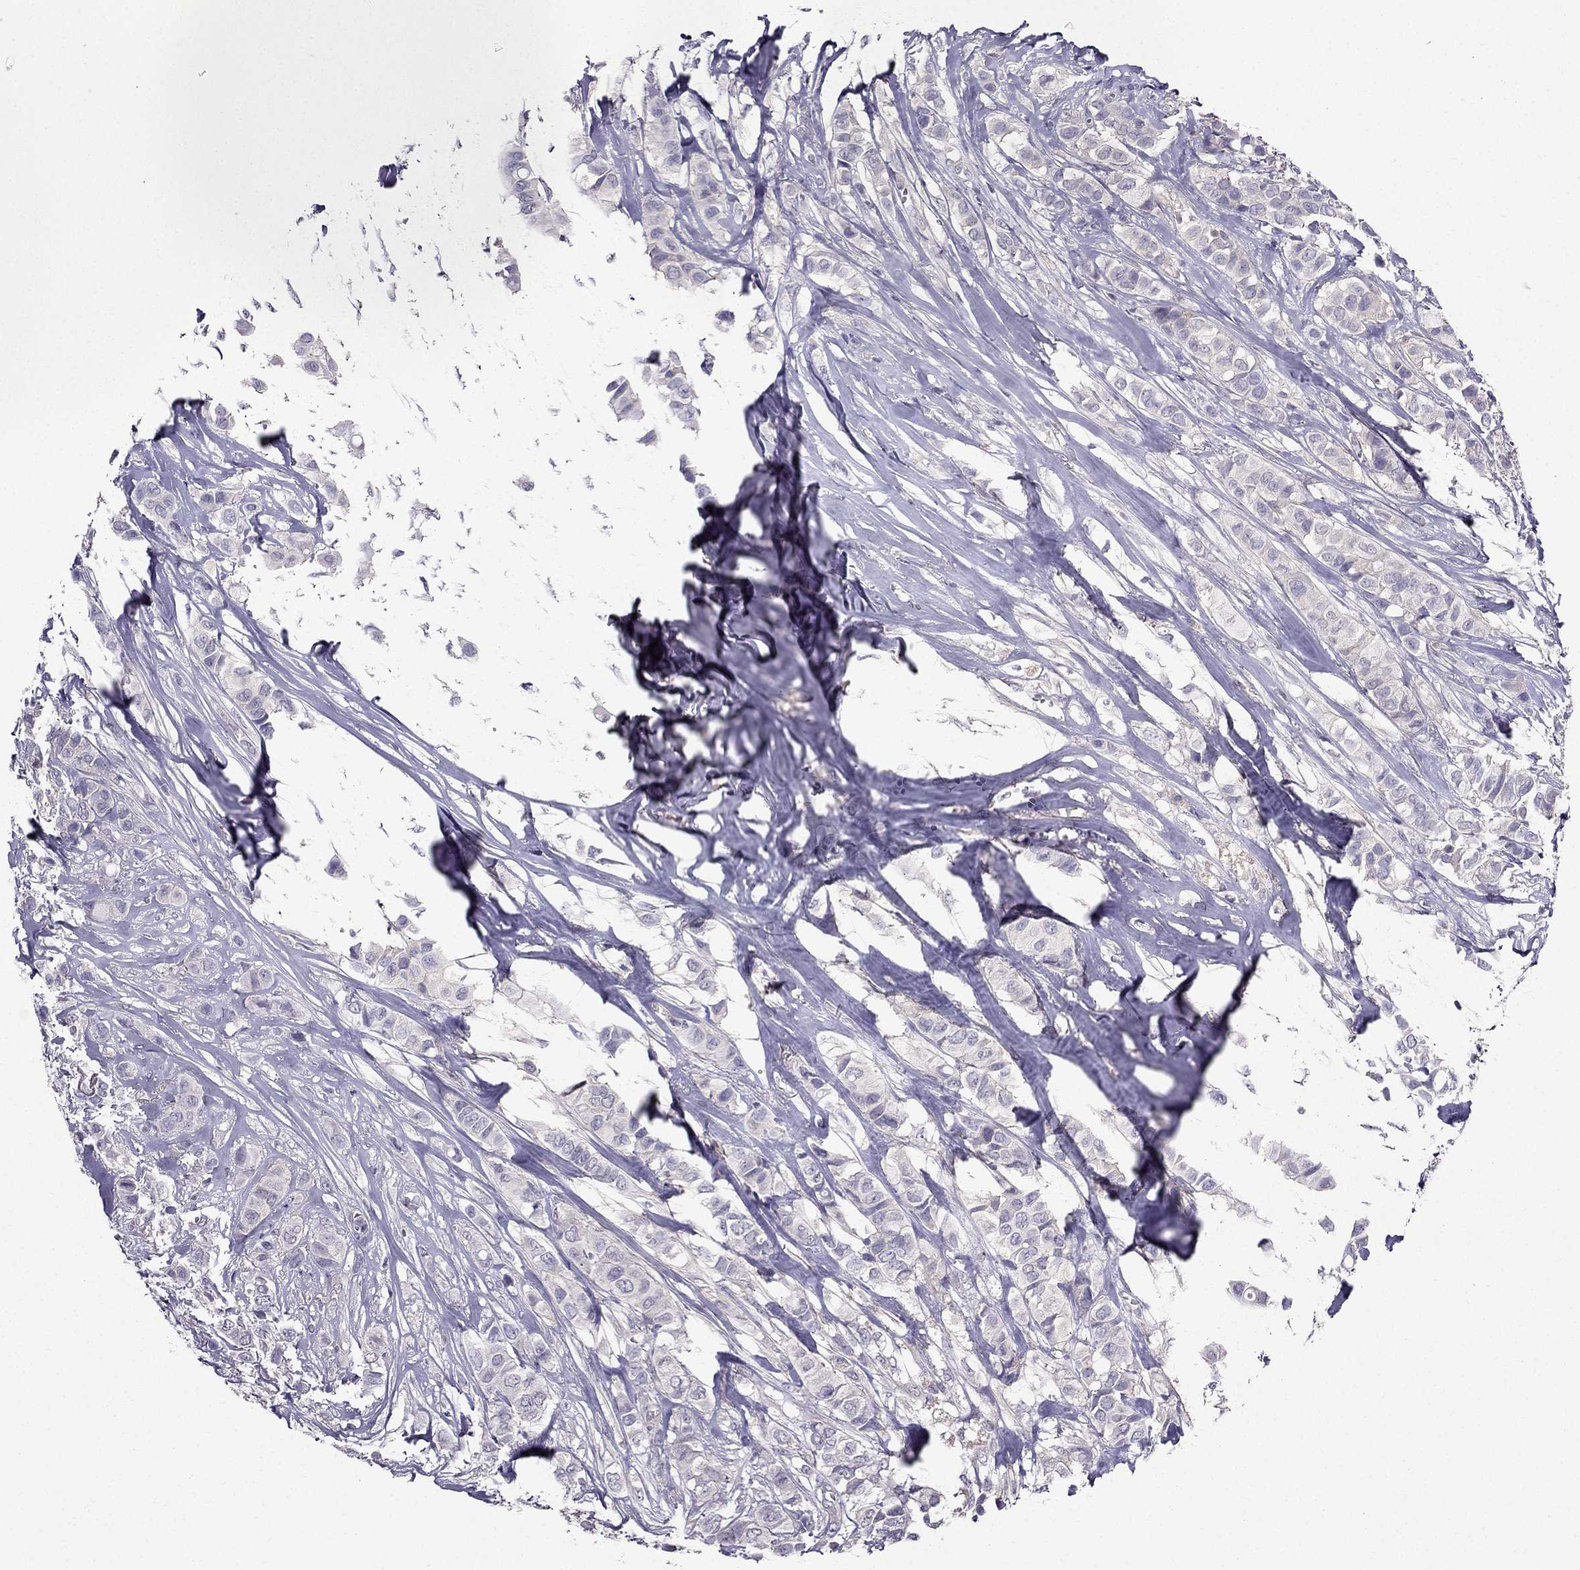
{"staining": {"intensity": "negative", "quantity": "none", "location": "none"}, "tissue": "breast cancer", "cell_type": "Tumor cells", "image_type": "cancer", "snomed": [{"axis": "morphology", "description": "Duct carcinoma"}, {"axis": "topography", "description": "Breast"}], "caption": "Micrograph shows no significant protein expression in tumor cells of breast infiltrating ductal carcinoma.", "gene": "AAK1", "patient": {"sex": "female", "age": 85}}